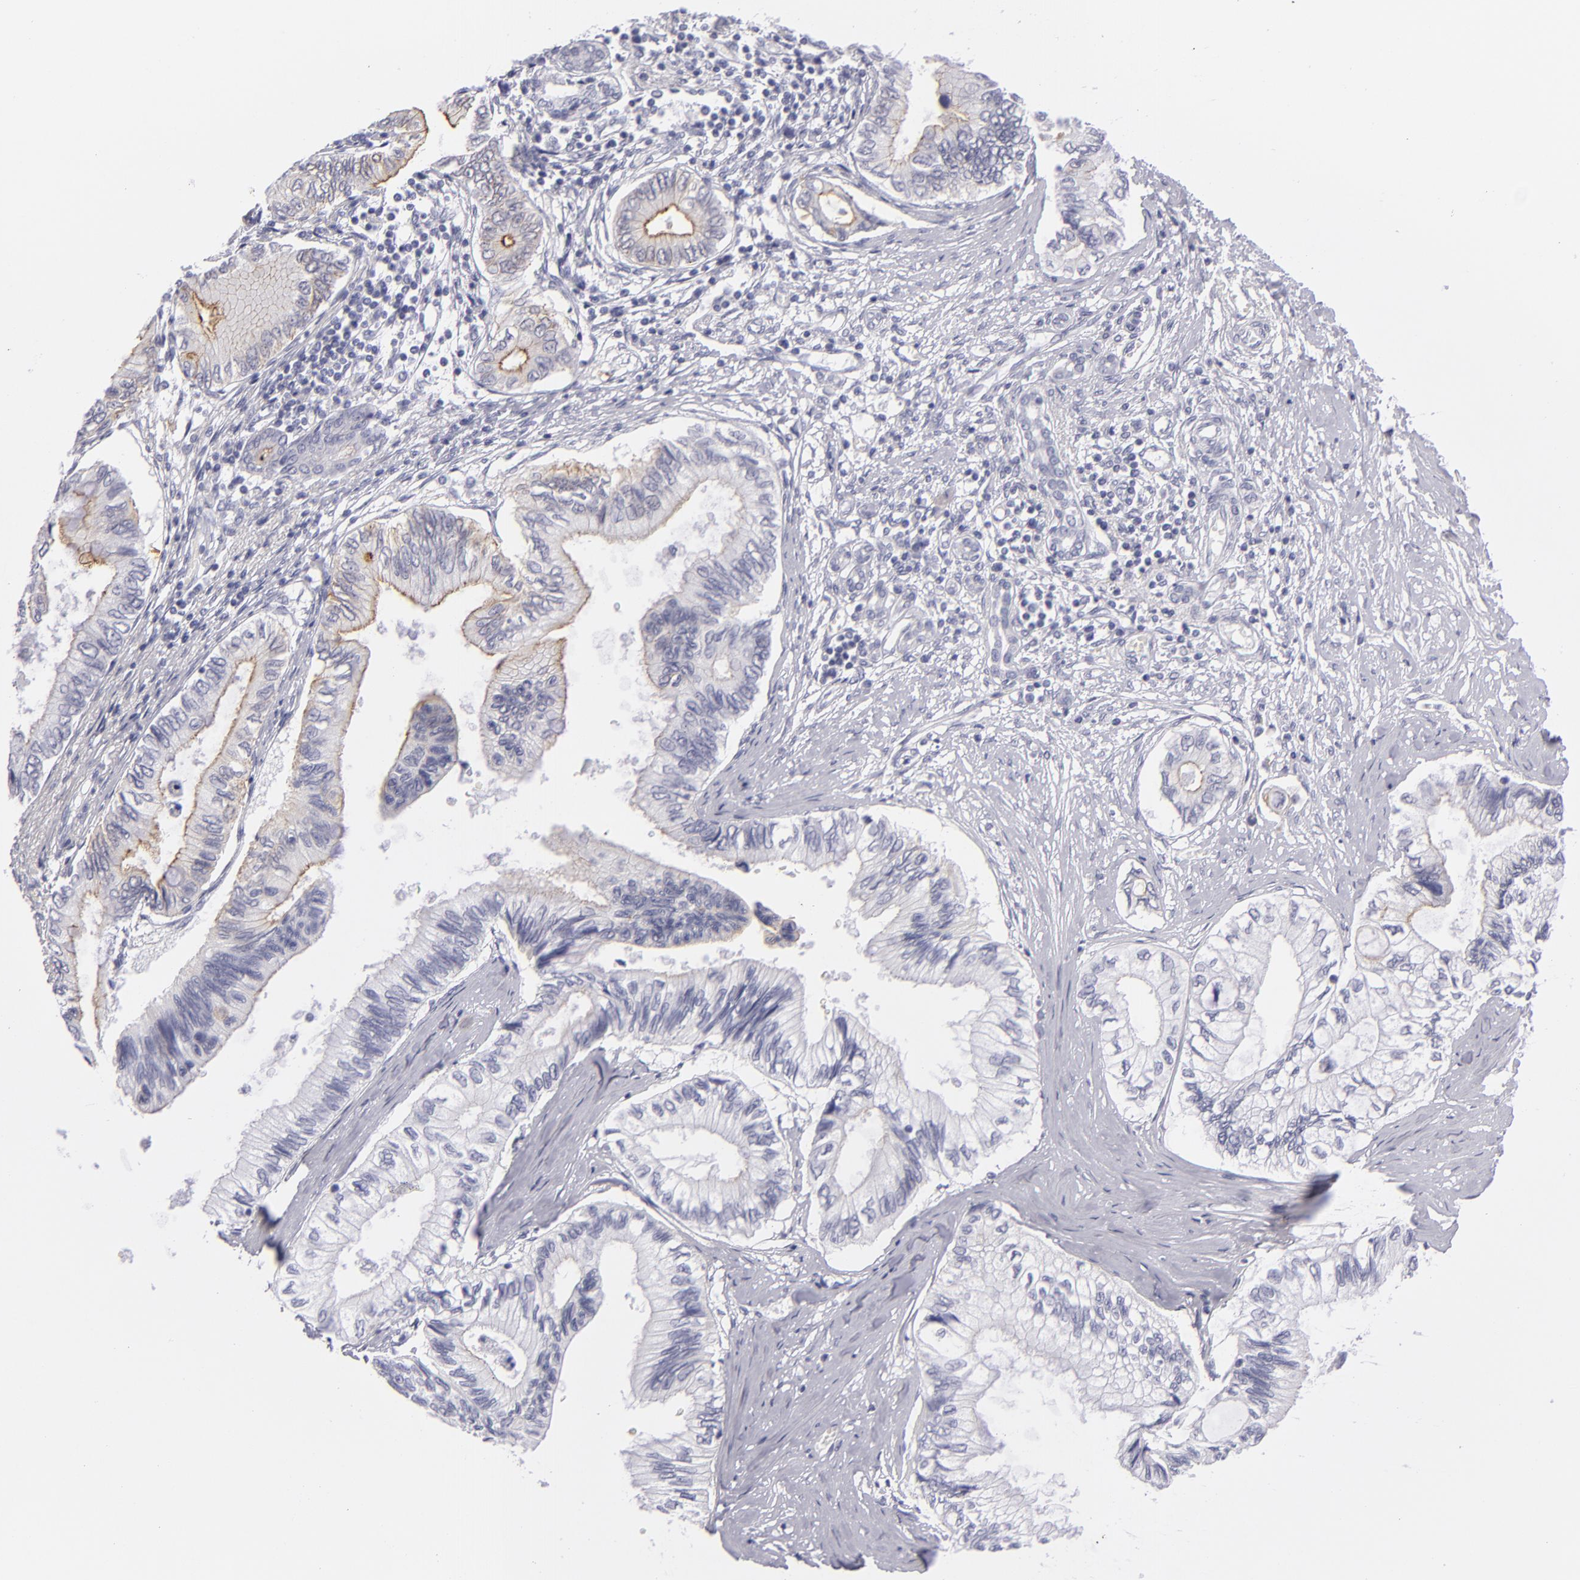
{"staining": {"intensity": "negative", "quantity": "none", "location": "none"}, "tissue": "pancreatic cancer", "cell_type": "Tumor cells", "image_type": "cancer", "snomed": [{"axis": "morphology", "description": "Adenocarcinoma, NOS"}, {"axis": "topography", "description": "Pancreas"}], "caption": "Pancreatic cancer (adenocarcinoma) was stained to show a protein in brown. There is no significant expression in tumor cells.", "gene": "VIL1", "patient": {"sex": "female", "age": 66}}